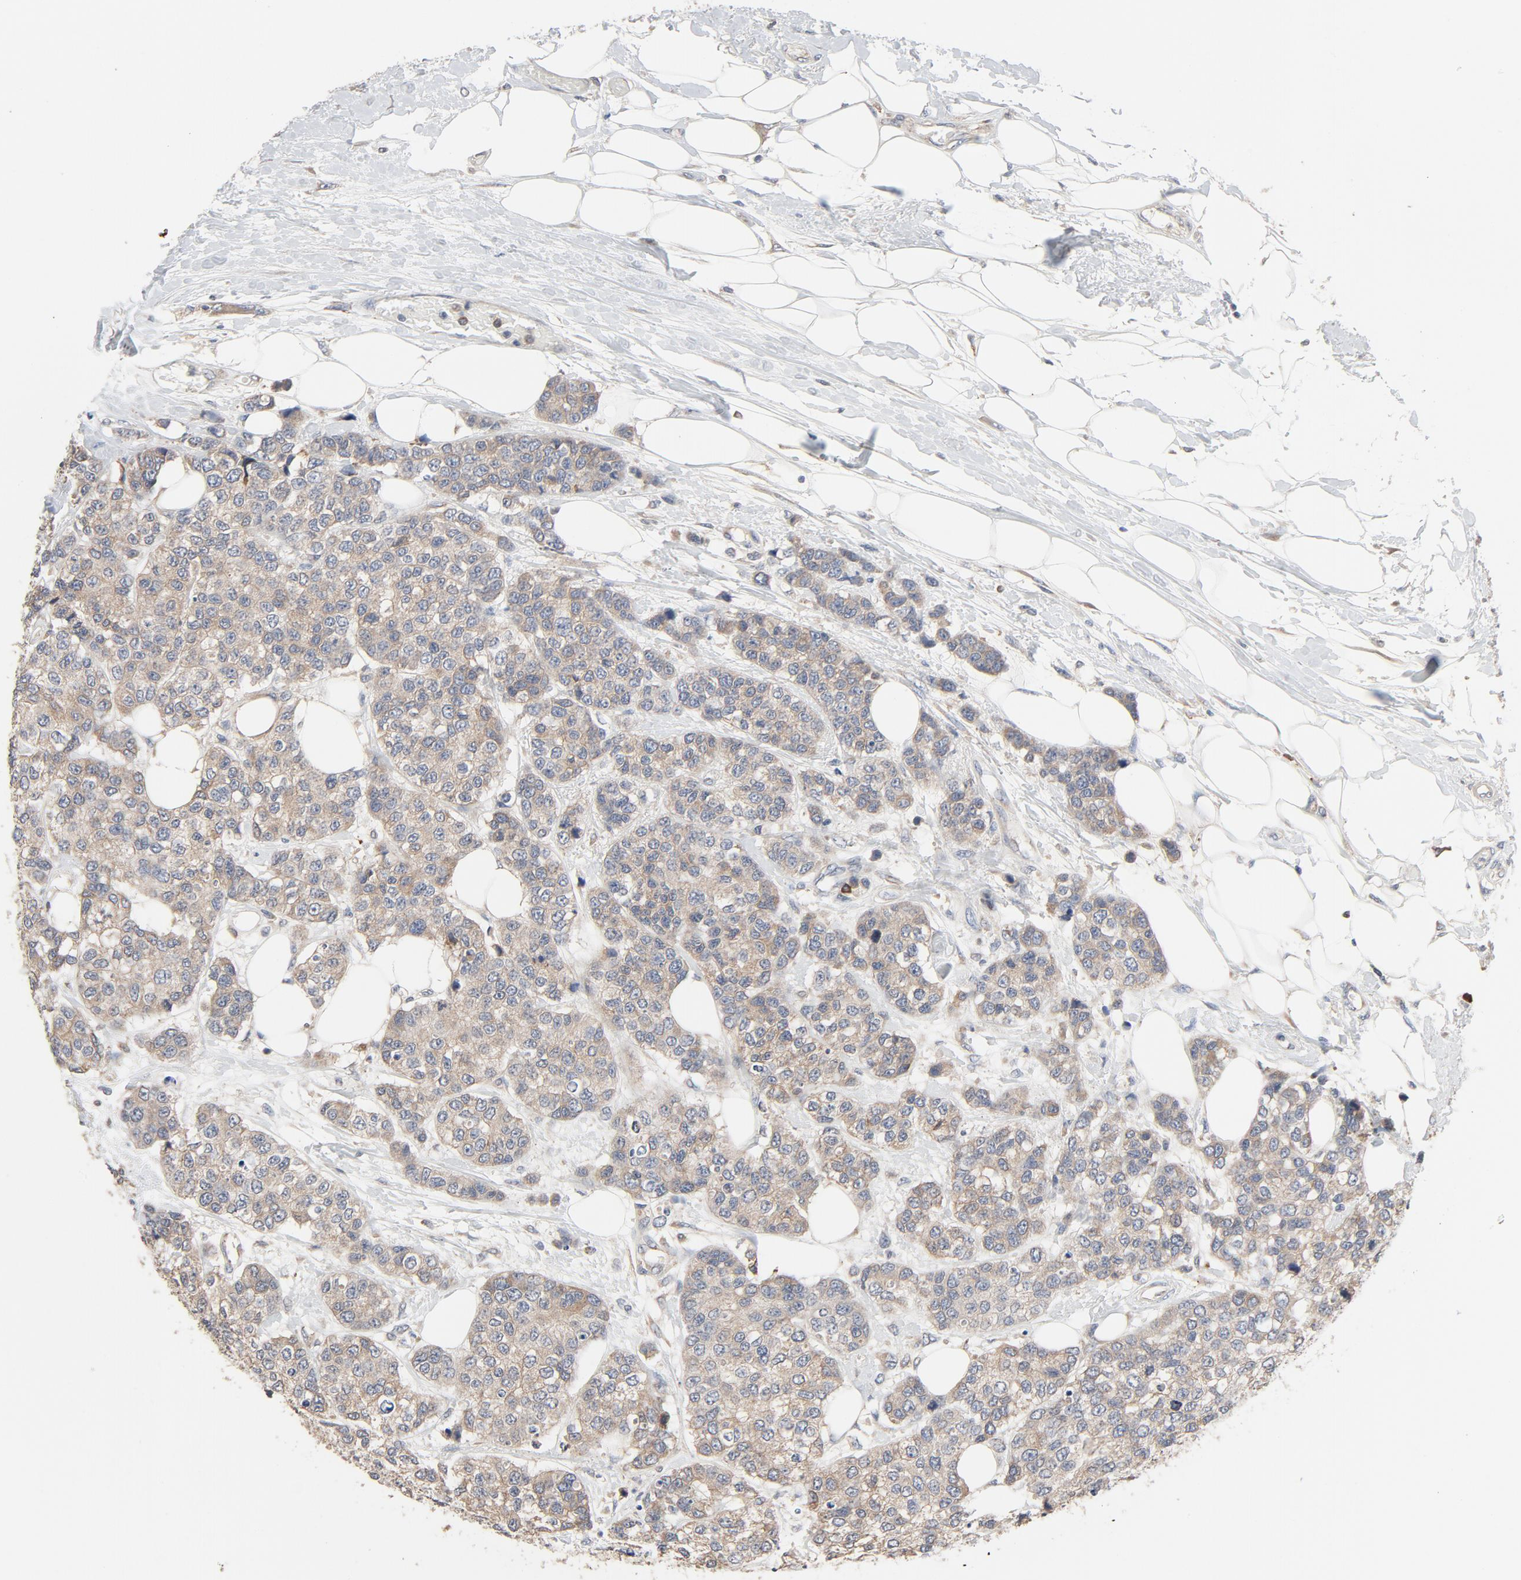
{"staining": {"intensity": "weak", "quantity": ">75%", "location": "cytoplasmic/membranous"}, "tissue": "breast cancer", "cell_type": "Tumor cells", "image_type": "cancer", "snomed": [{"axis": "morphology", "description": "Duct carcinoma"}, {"axis": "topography", "description": "Breast"}], "caption": "Breast intraductal carcinoma stained with a protein marker exhibits weak staining in tumor cells.", "gene": "TLR4", "patient": {"sex": "female", "age": 51}}